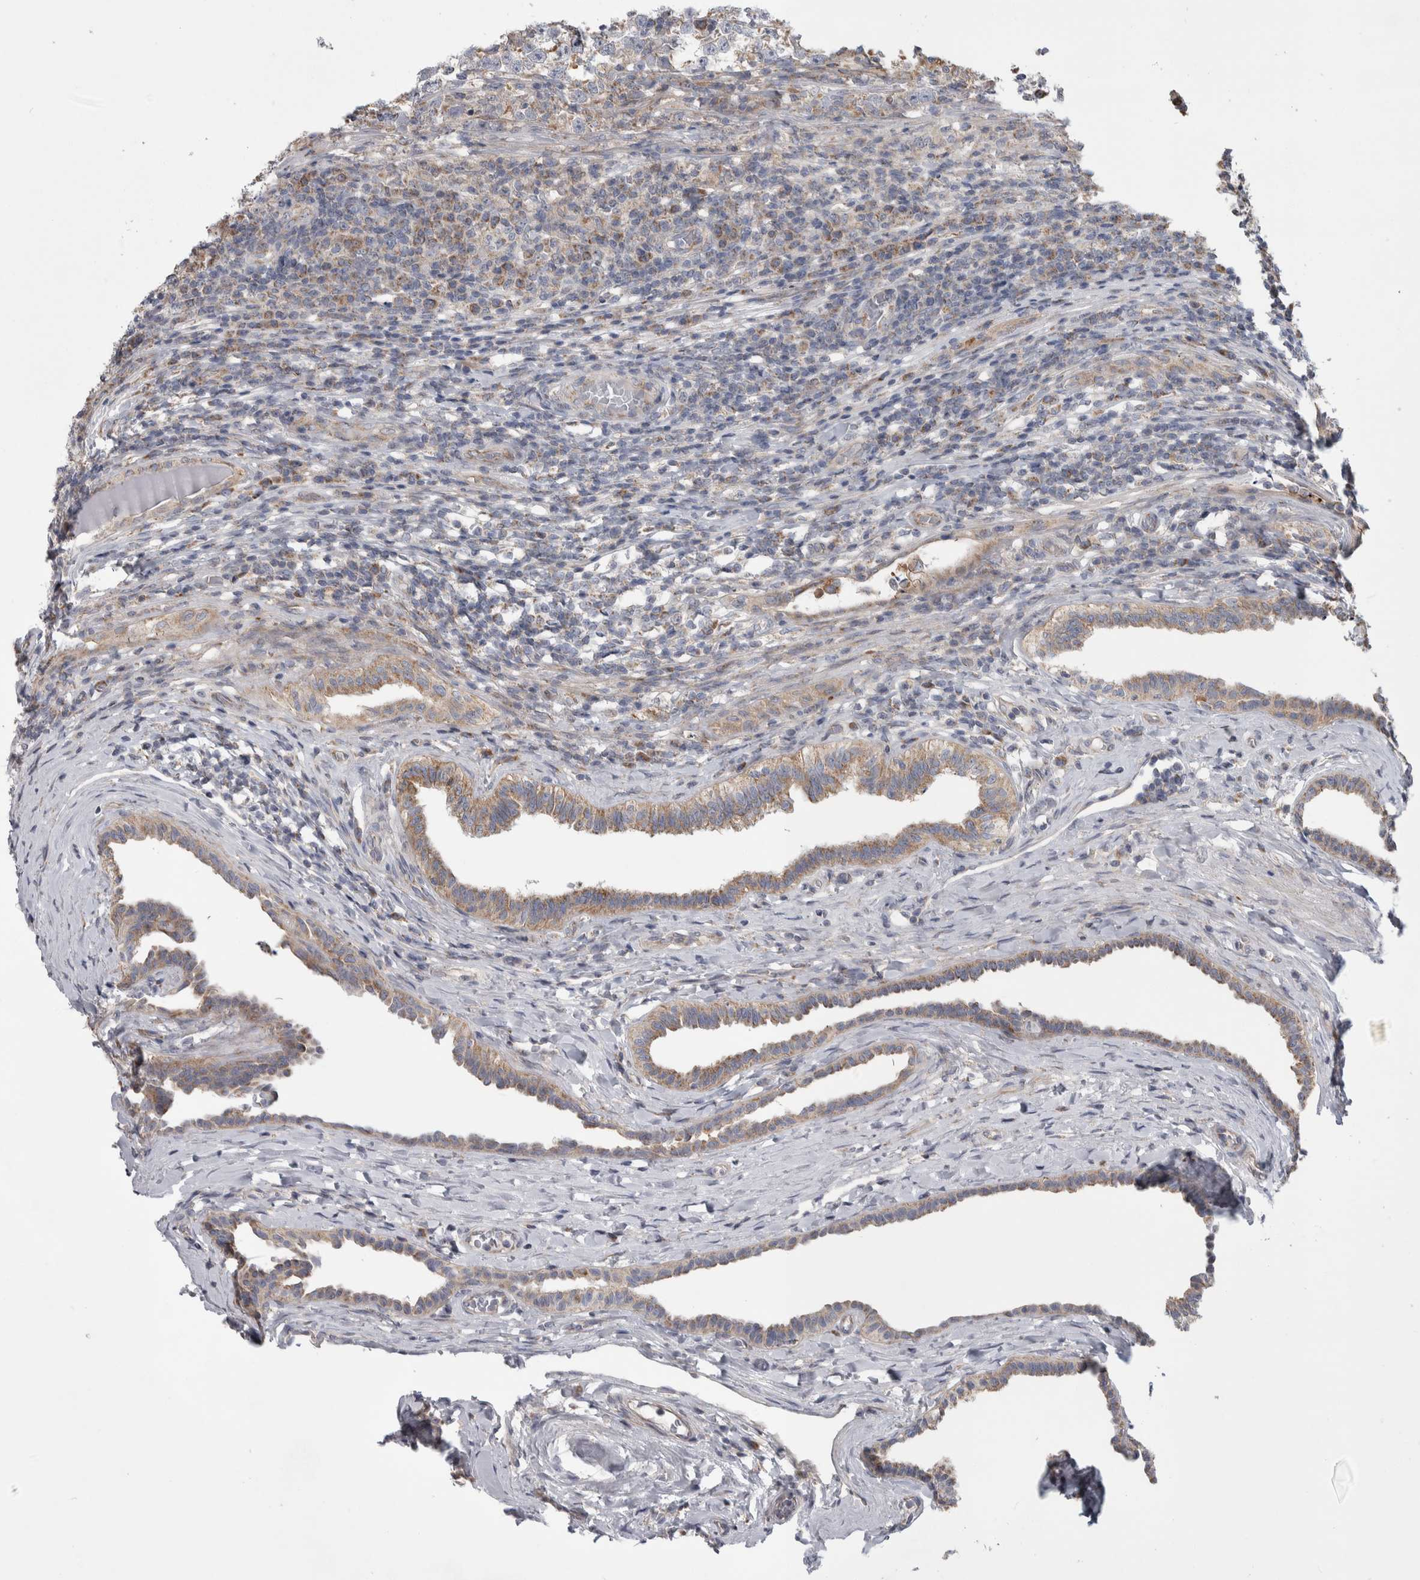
{"staining": {"intensity": "moderate", "quantity": ">75%", "location": "cytoplasmic/membranous"}, "tissue": "testis cancer", "cell_type": "Tumor cells", "image_type": "cancer", "snomed": [{"axis": "morphology", "description": "Normal tissue, NOS"}, {"axis": "morphology", "description": "Seminoma, NOS"}, {"axis": "topography", "description": "Testis"}], "caption": "This histopathology image shows immunohistochemistry staining of human testis cancer, with medium moderate cytoplasmic/membranous staining in approximately >75% of tumor cells.", "gene": "SCO1", "patient": {"sex": "male", "age": 43}}